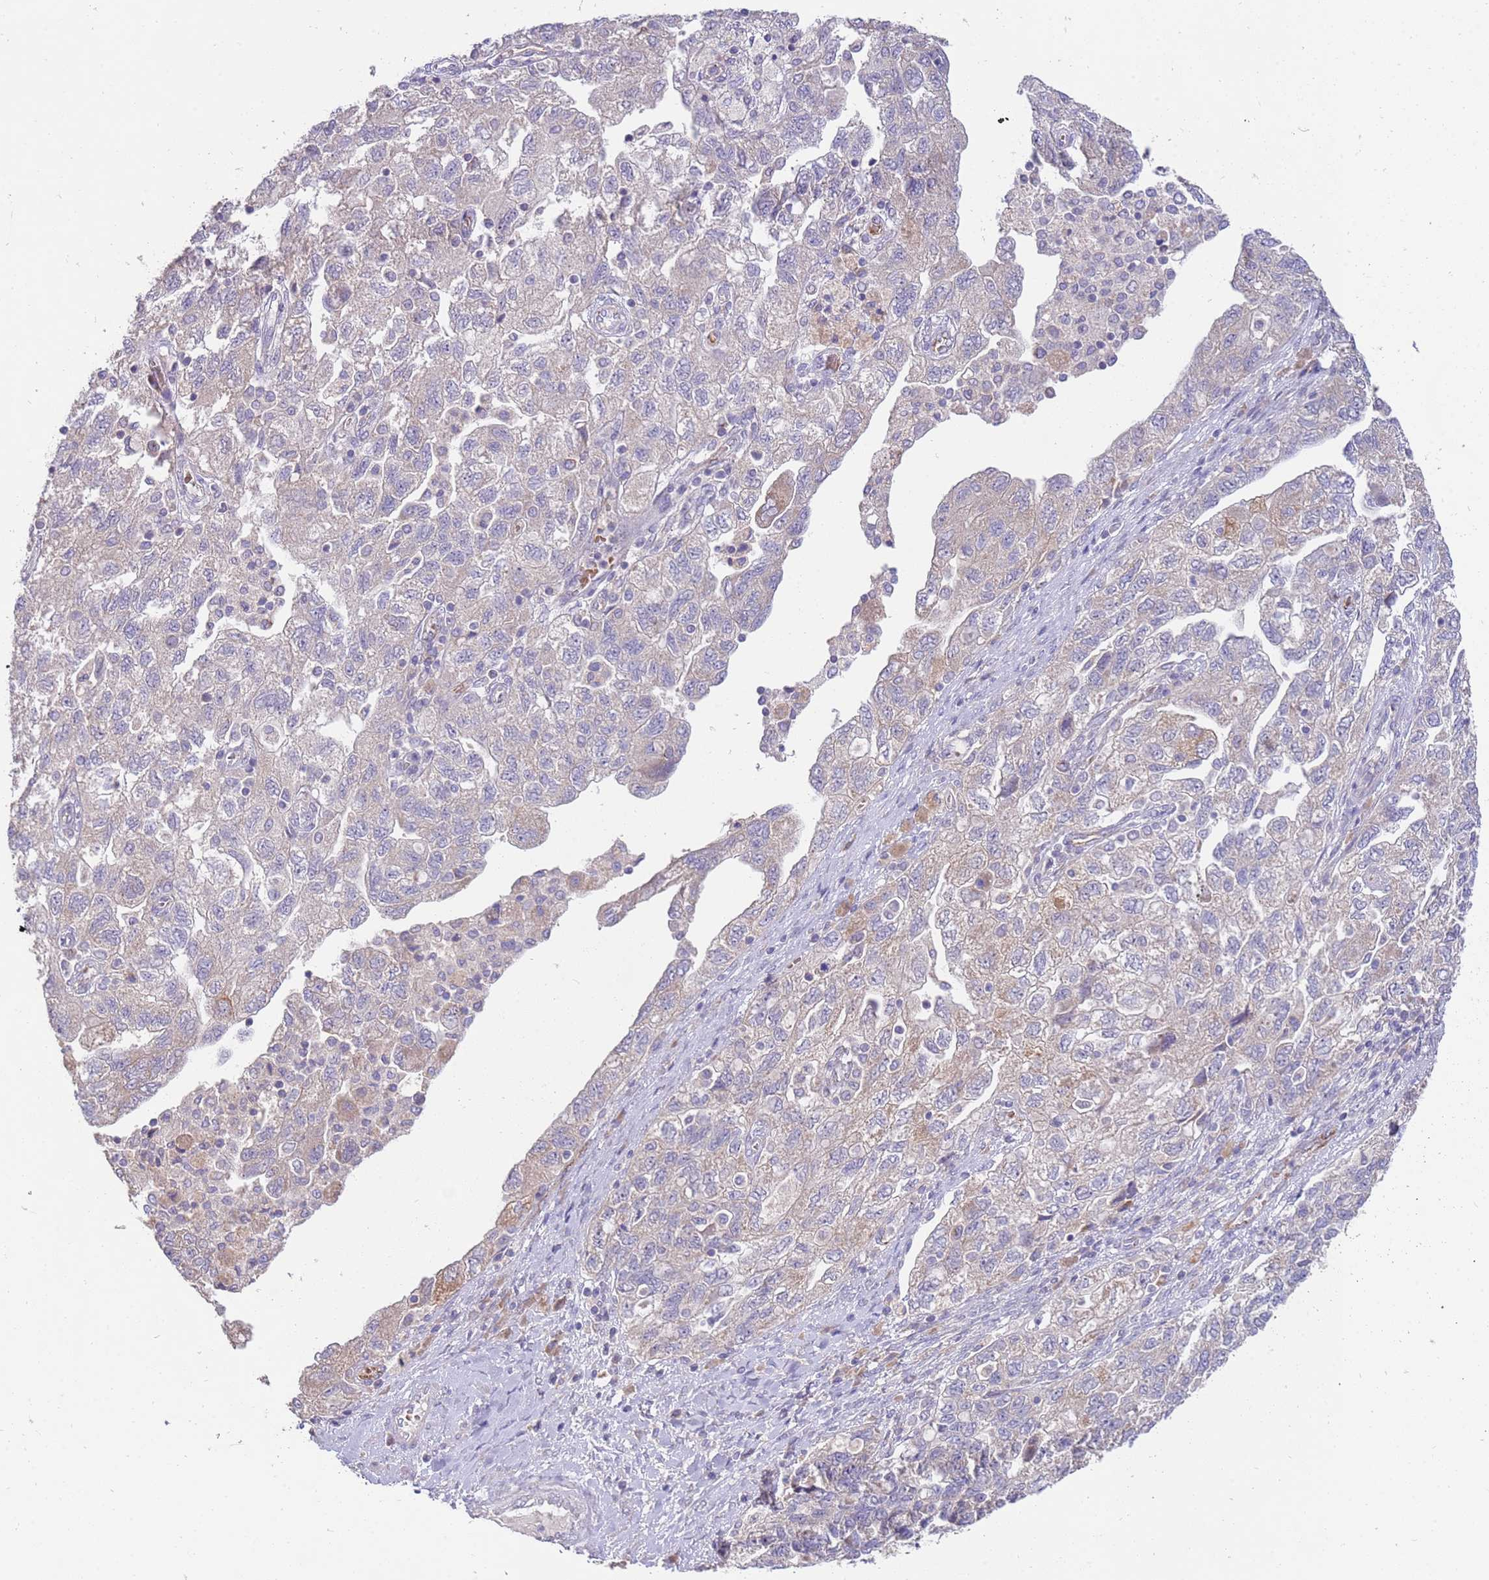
{"staining": {"intensity": "weak", "quantity": "<25%", "location": "cytoplasmic/membranous"}, "tissue": "ovarian cancer", "cell_type": "Tumor cells", "image_type": "cancer", "snomed": [{"axis": "morphology", "description": "Carcinoma, NOS"}, {"axis": "morphology", "description": "Cystadenocarcinoma, serous, NOS"}, {"axis": "topography", "description": "Ovary"}], "caption": "An immunohistochemistry (IHC) micrograph of serous cystadenocarcinoma (ovarian) is shown. There is no staining in tumor cells of serous cystadenocarcinoma (ovarian).", "gene": "NMUR2", "patient": {"sex": "female", "age": 69}}